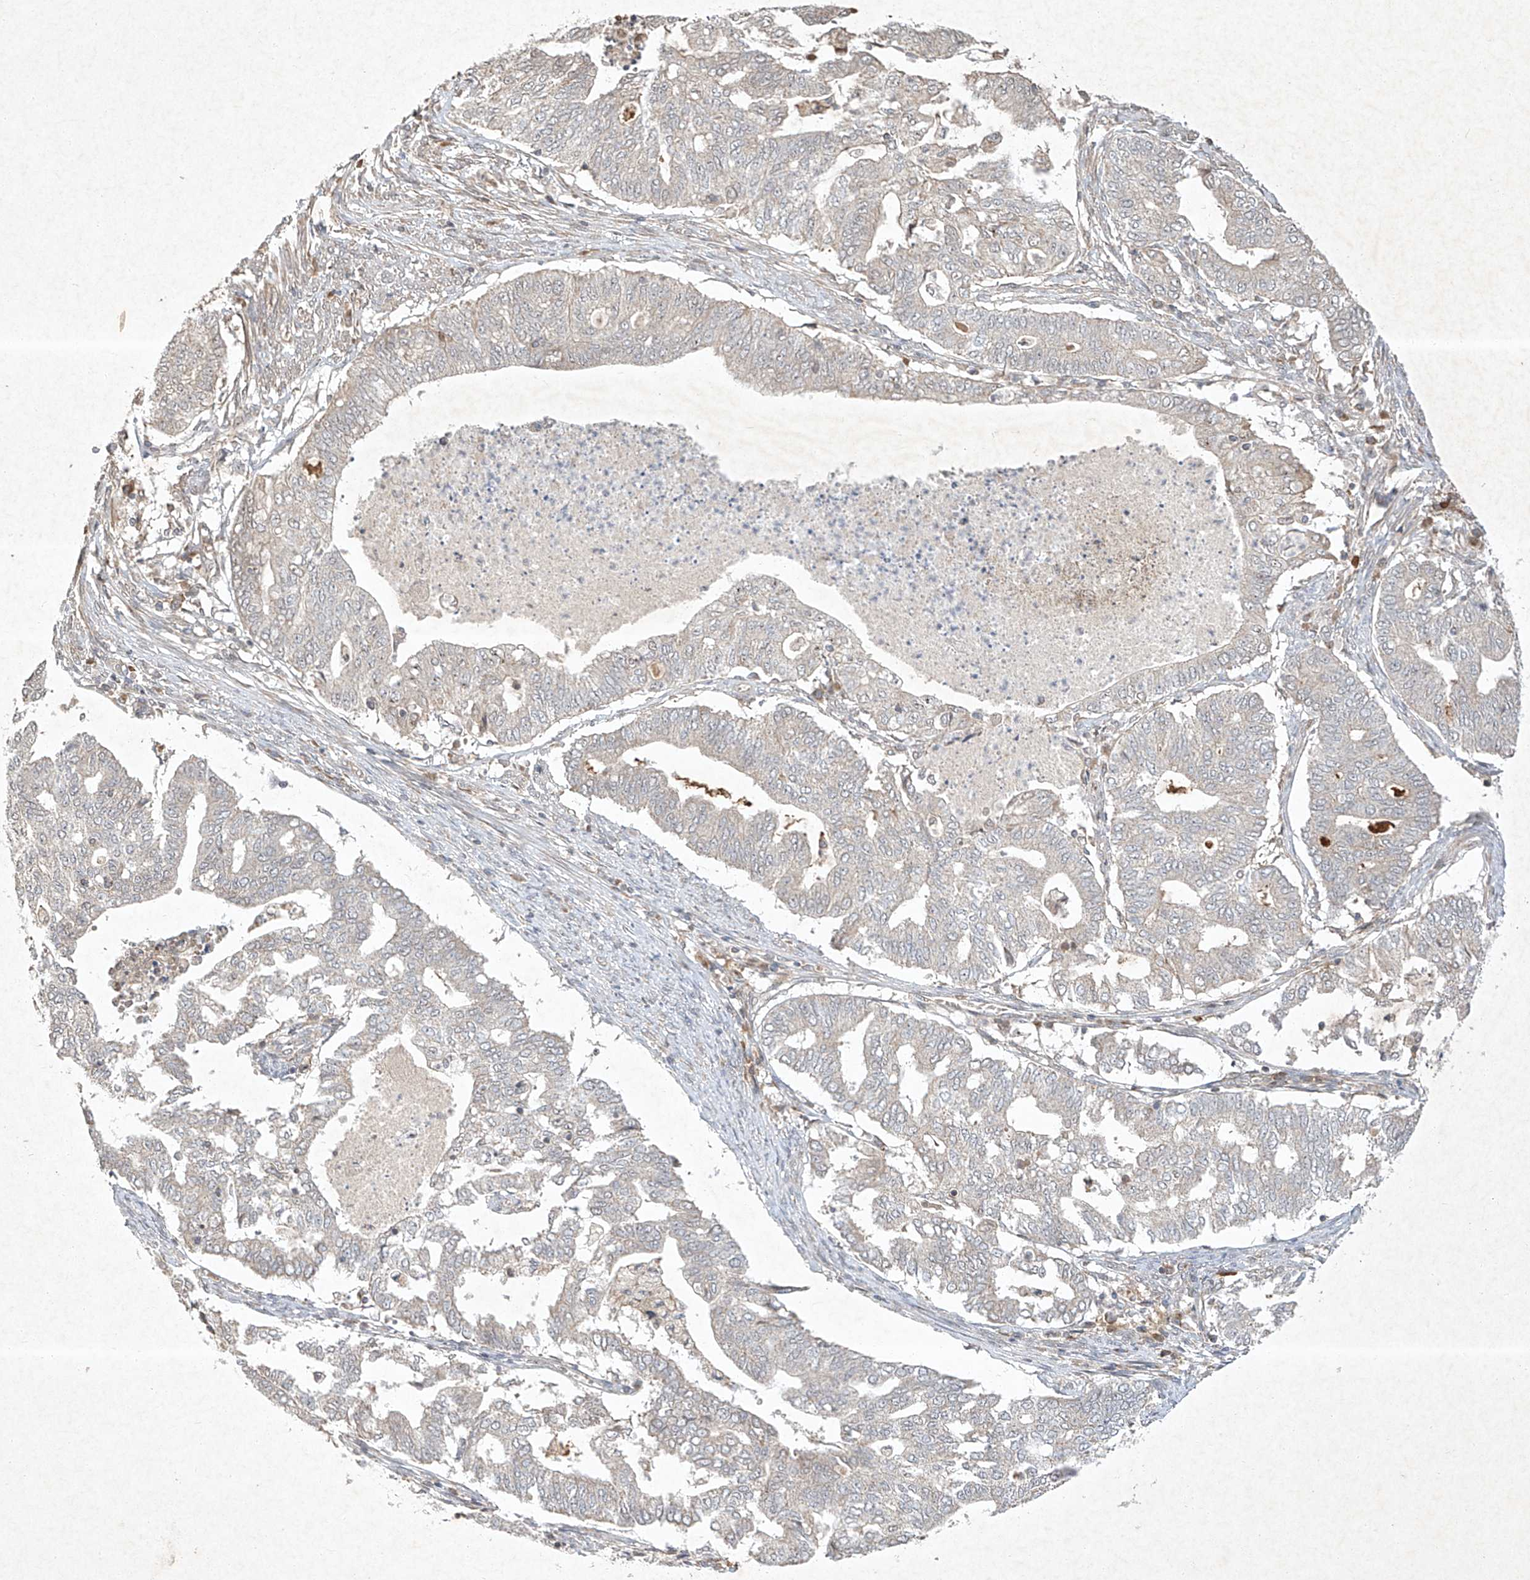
{"staining": {"intensity": "negative", "quantity": "none", "location": "none"}, "tissue": "endometrial cancer", "cell_type": "Tumor cells", "image_type": "cancer", "snomed": [{"axis": "morphology", "description": "Adenocarcinoma, NOS"}, {"axis": "topography", "description": "Endometrium"}], "caption": "A histopathology image of endometrial cancer stained for a protein displays no brown staining in tumor cells.", "gene": "BTRC", "patient": {"sex": "female", "age": 79}}